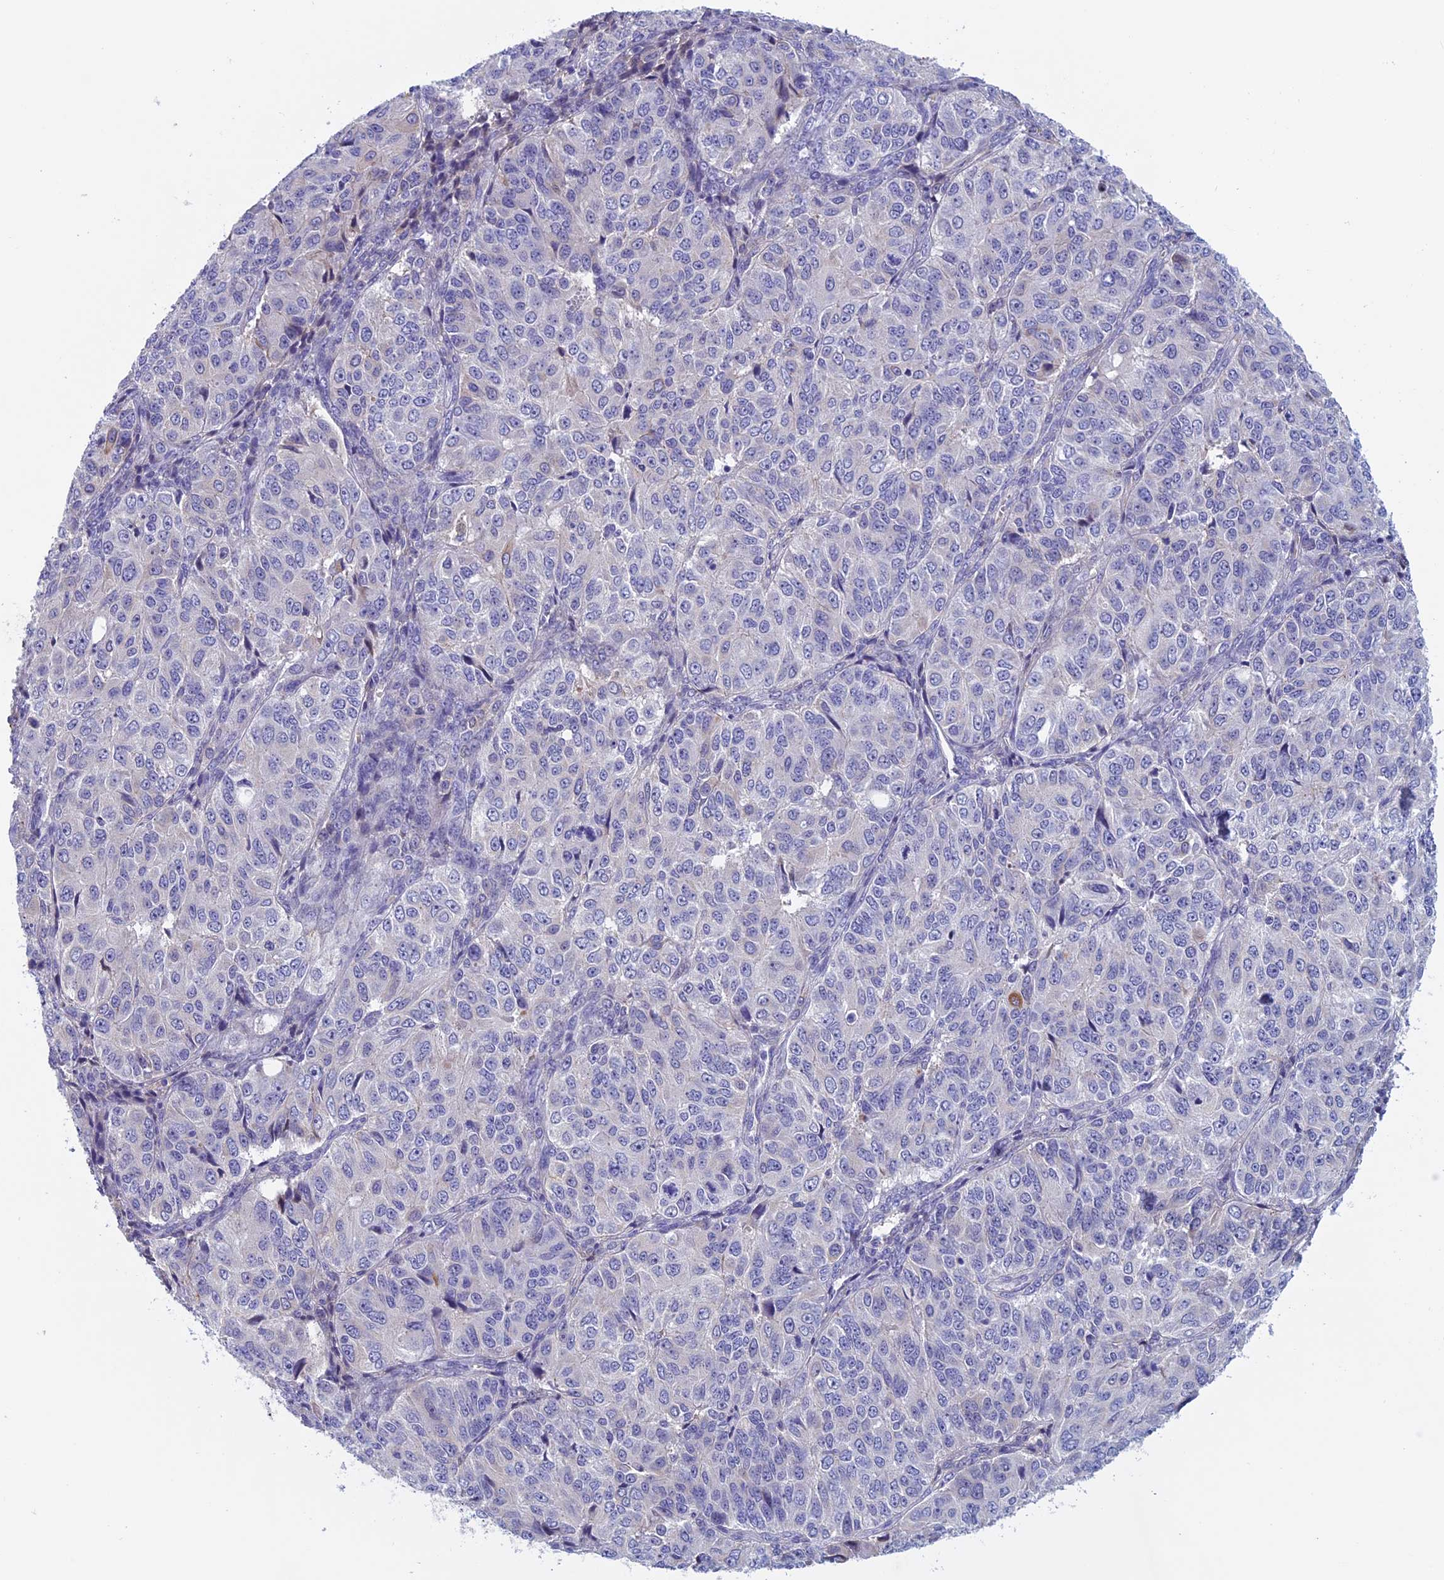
{"staining": {"intensity": "negative", "quantity": "none", "location": "none"}, "tissue": "ovarian cancer", "cell_type": "Tumor cells", "image_type": "cancer", "snomed": [{"axis": "morphology", "description": "Carcinoma, endometroid"}, {"axis": "topography", "description": "Ovary"}], "caption": "Immunohistochemistry (IHC) of human ovarian endometroid carcinoma reveals no staining in tumor cells. The staining is performed using DAB brown chromogen with nuclei counter-stained in using hematoxylin.", "gene": "ANGPTL2", "patient": {"sex": "female", "age": 51}}